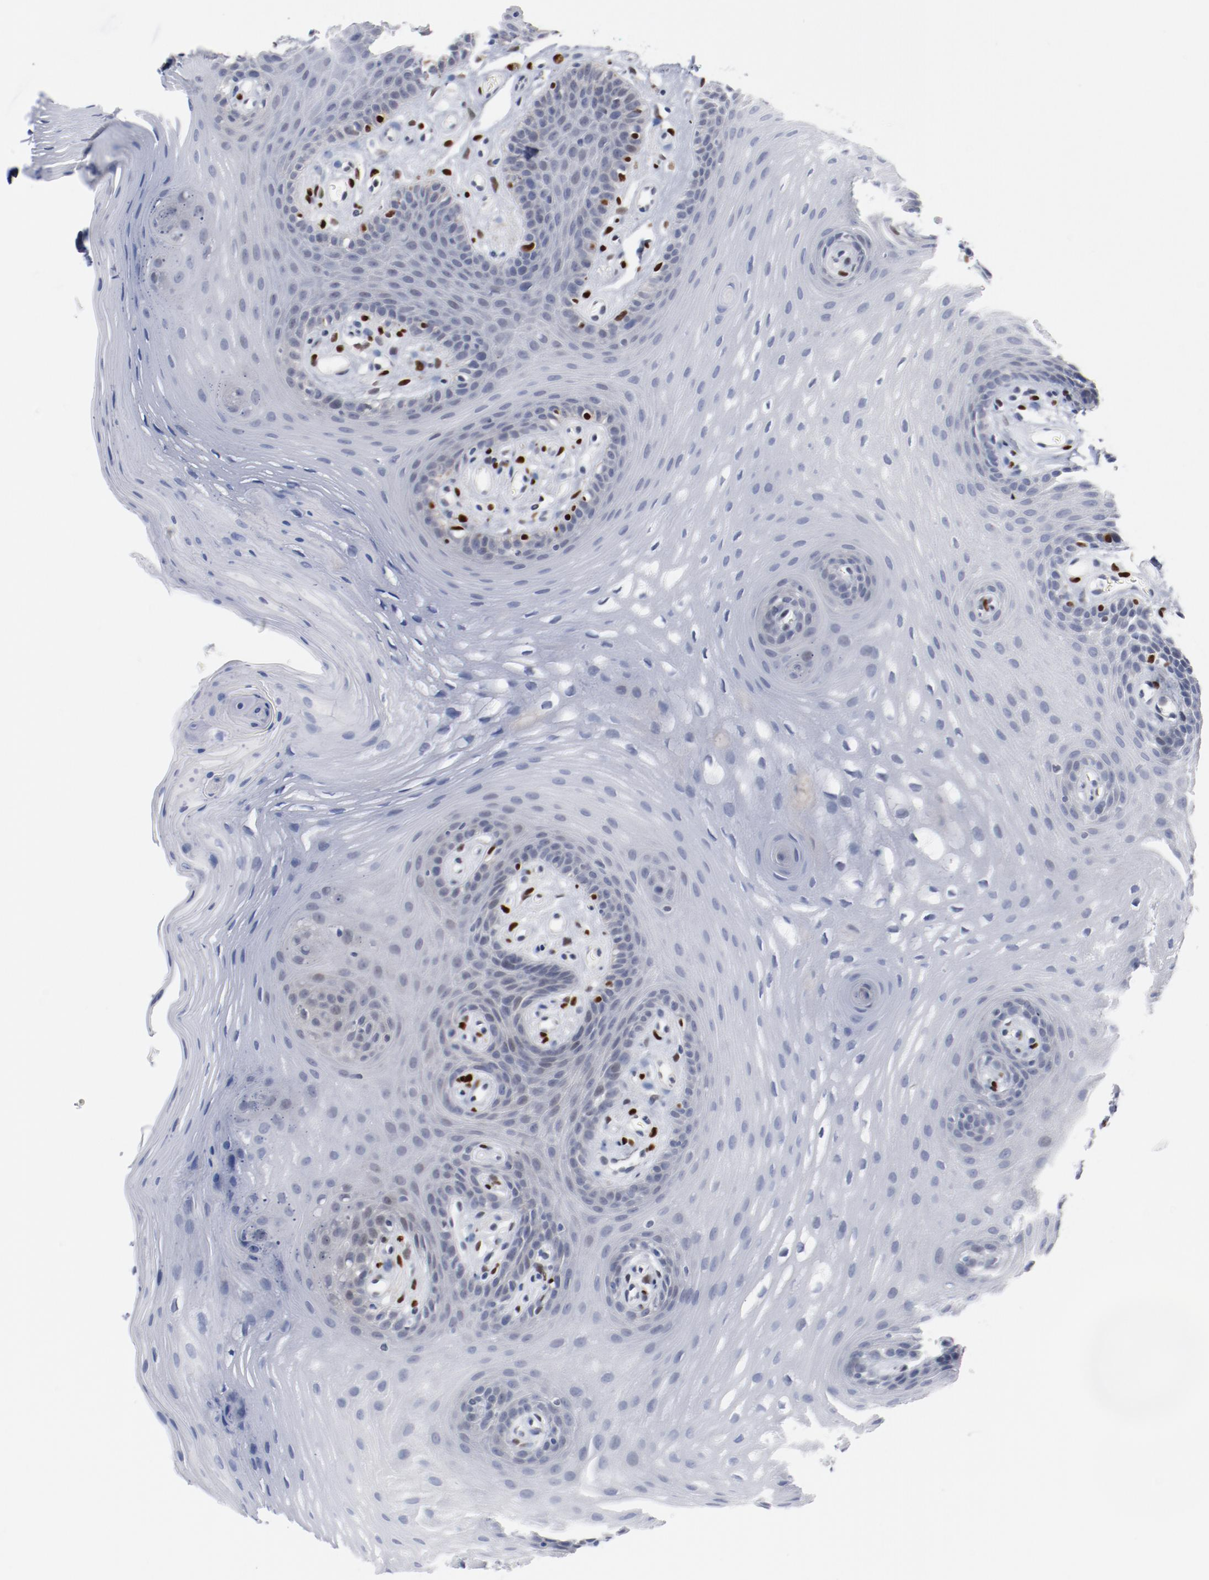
{"staining": {"intensity": "negative", "quantity": "none", "location": "none"}, "tissue": "oral mucosa", "cell_type": "Squamous epithelial cells", "image_type": "normal", "snomed": [{"axis": "morphology", "description": "Normal tissue, NOS"}, {"axis": "topography", "description": "Oral tissue"}], "caption": "High magnification brightfield microscopy of unremarkable oral mucosa stained with DAB (brown) and counterstained with hematoxylin (blue): squamous epithelial cells show no significant expression. (DAB IHC, high magnification).", "gene": "ZEB2", "patient": {"sex": "male", "age": 62}}